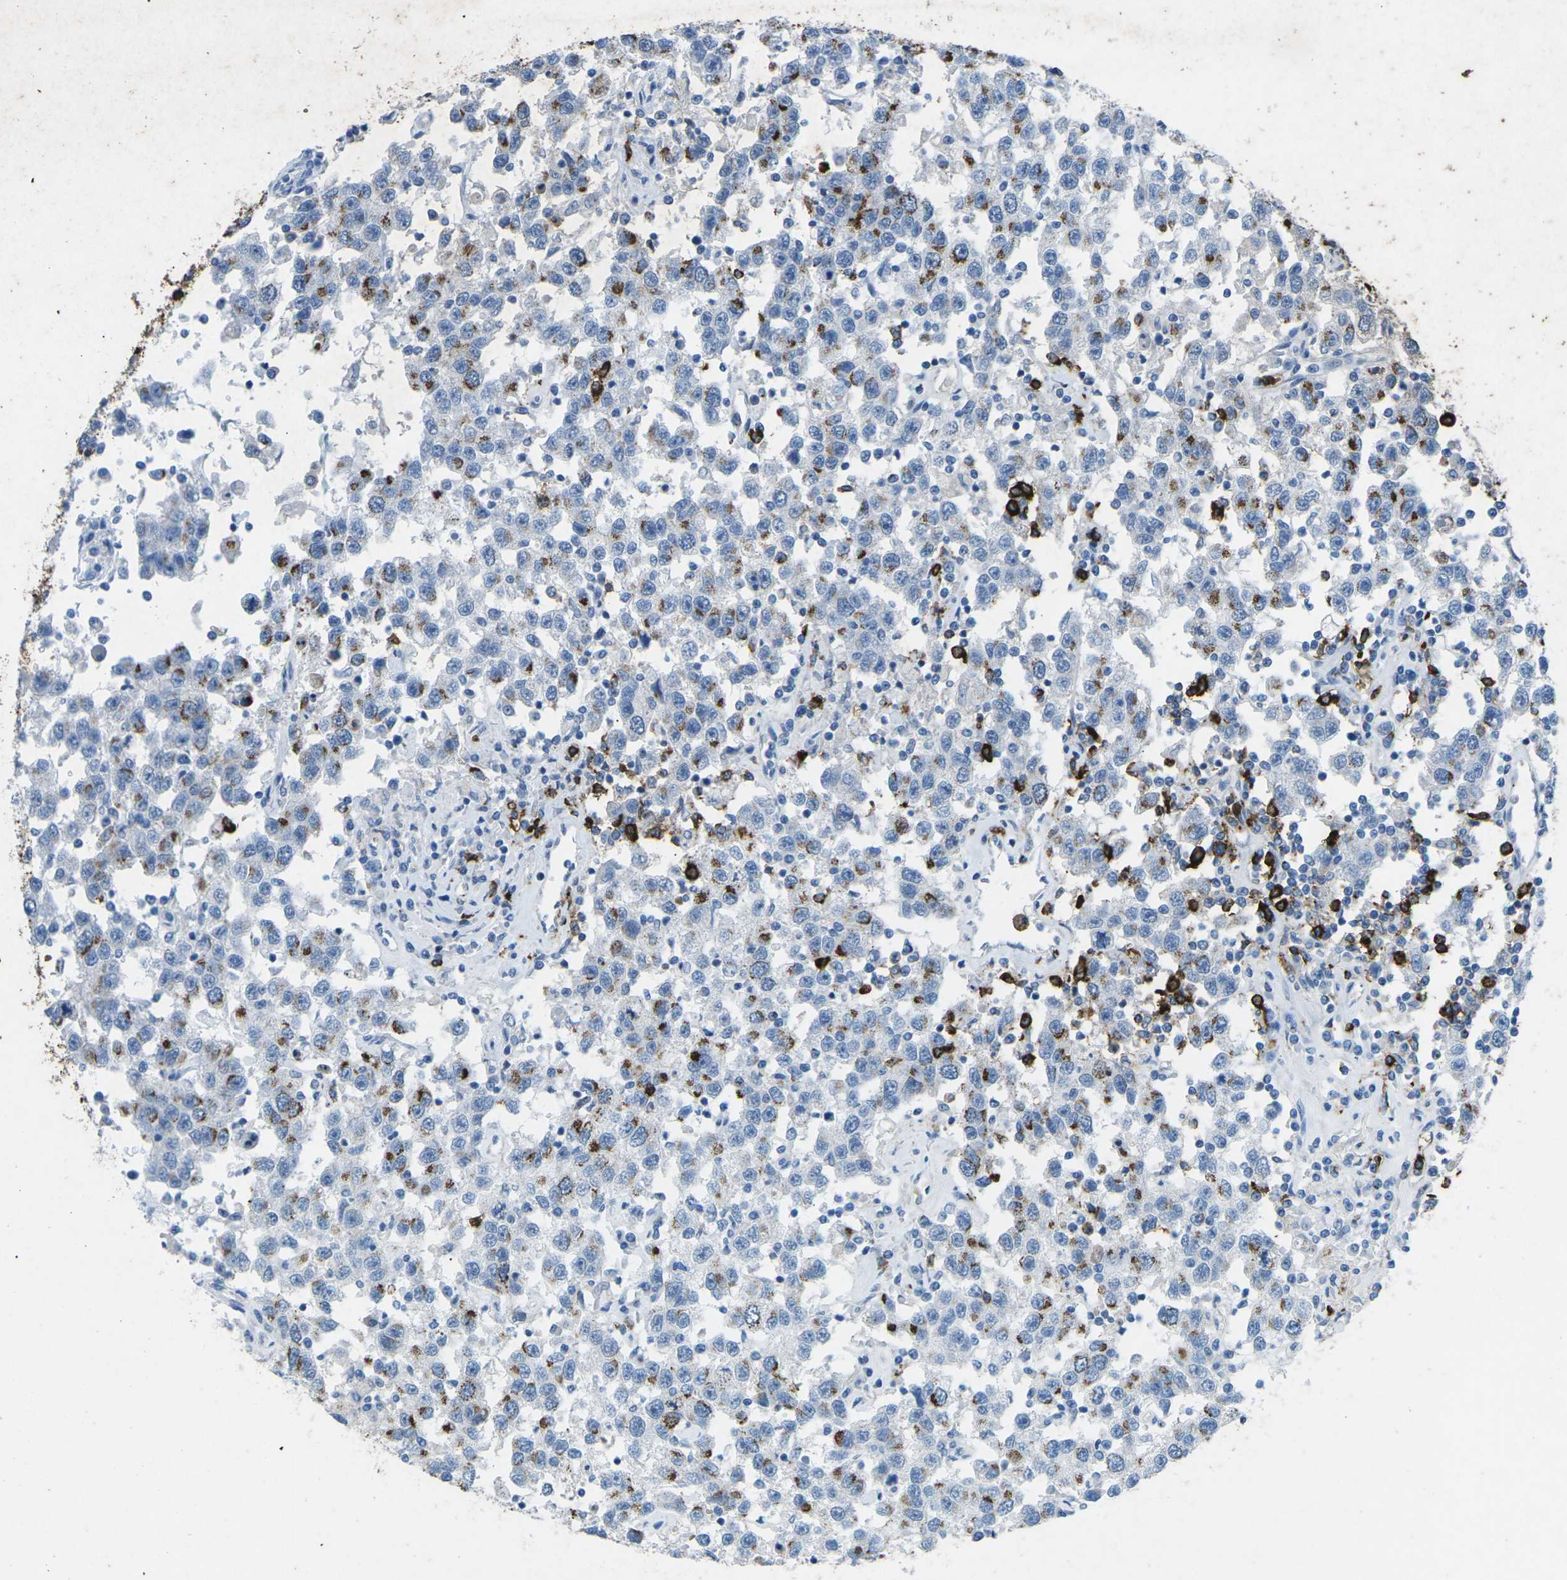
{"staining": {"intensity": "moderate", "quantity": "25%-75%", "location": "cytoplasmic/membranous"}, "tissue": "testis cancer", "cell_type": "Tumor cells", "image_type": "cancer", "snomed": [{"axis": "morphology", "description": "Seminoma, NOS"}, {"axis": "topography", "description": "Testis"}], "caption": "A micrograph of human testis seminoma stained for a protein shows moderate cytoplasmic/membranous brown staining in tumor cells.", "gene": "CTAGE1", "patient": {"sex": "male", "age": 41}}